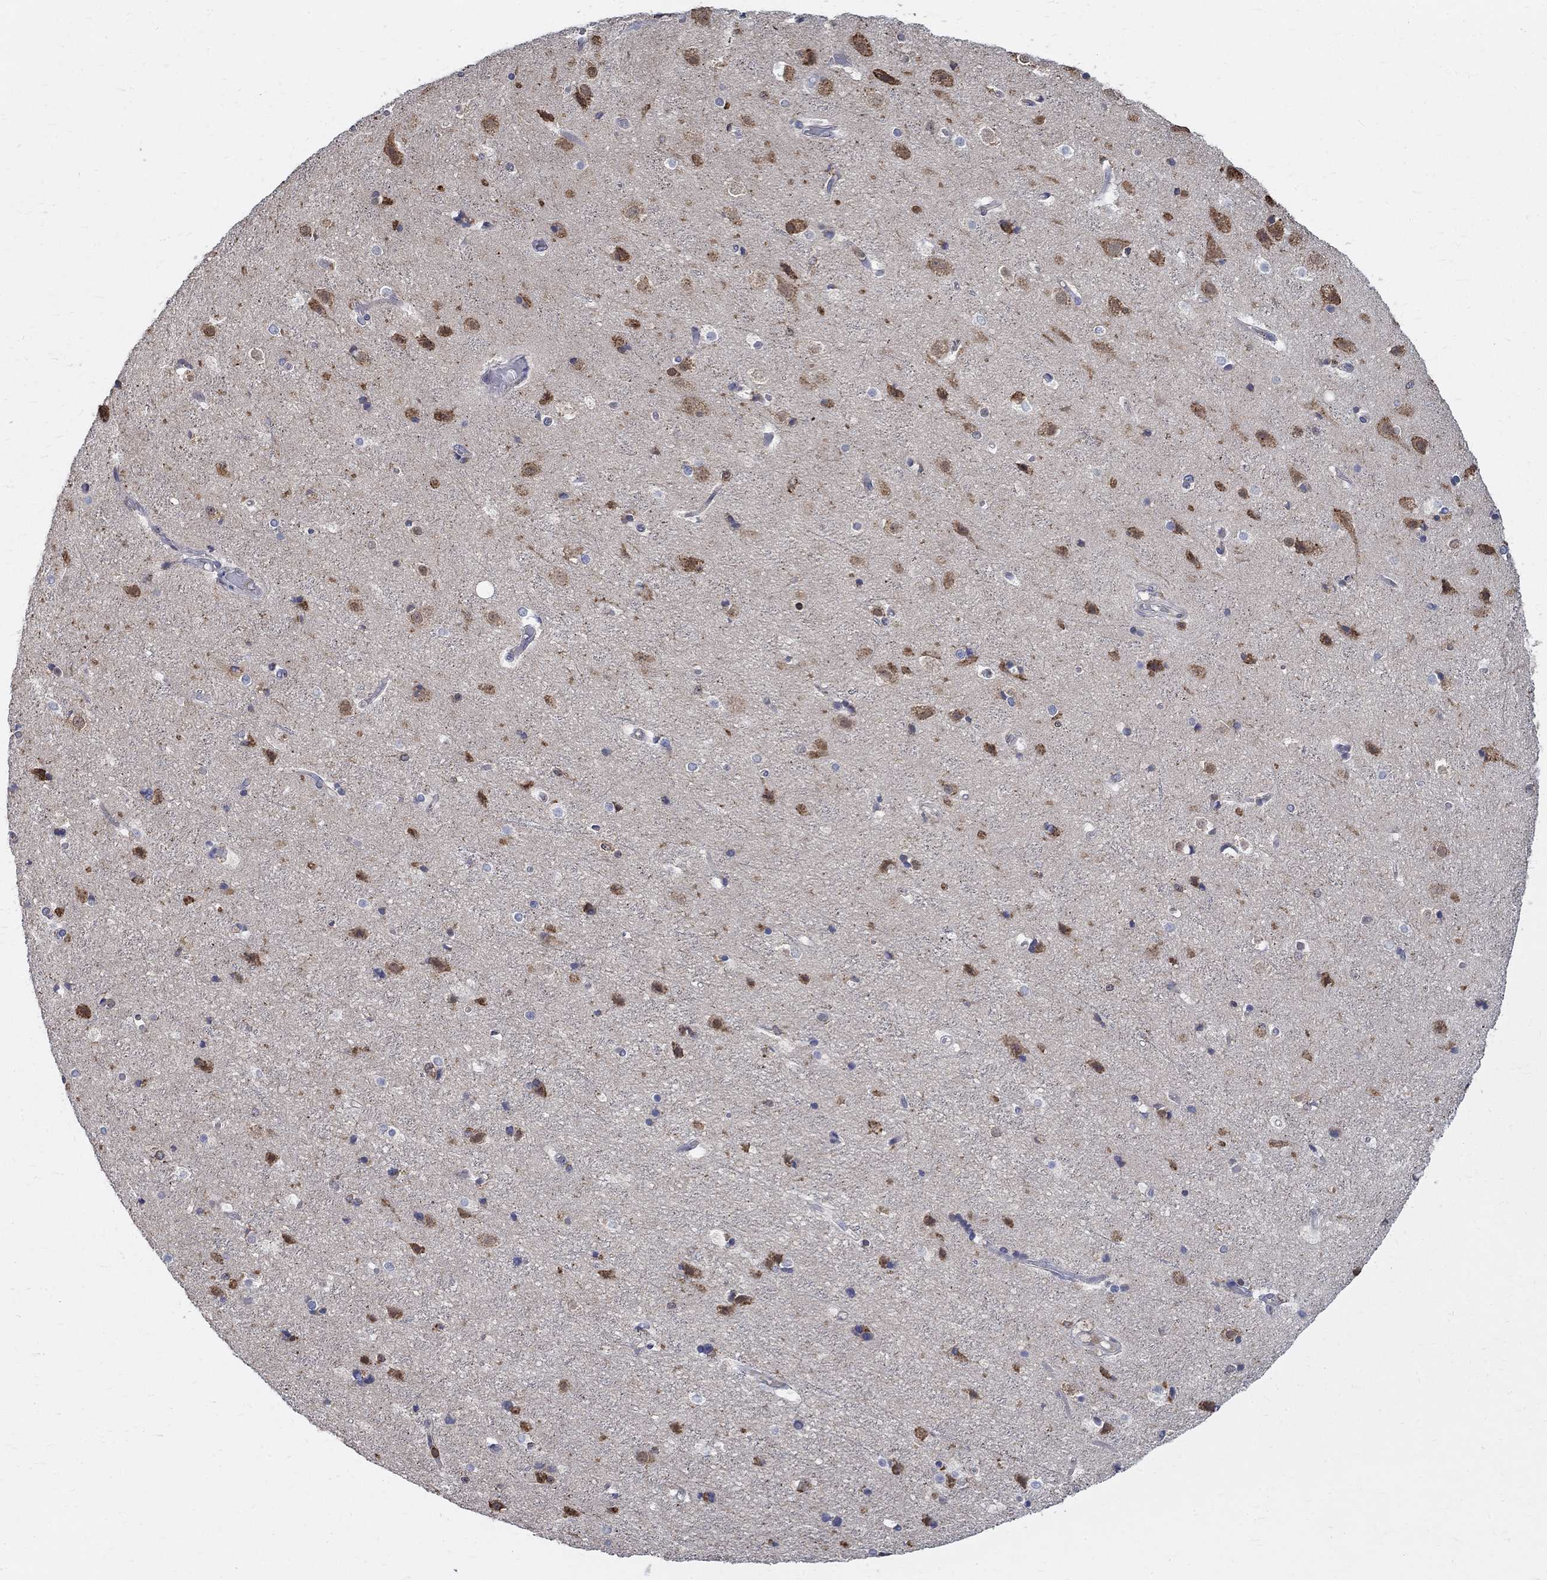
{"staining": {"intensity": "negative", "quantity": "none", "location": "none"}, "tissue": "cerebral cortex", "cell_type": "Endothelial cells", "image_type": "normal", "snomed": [{"axis": "morphology", "description": "Normal tissue, NOS"}, {"axis": "topography", "description": "Cerebral cortex"}], "caption": "The micrograph exhibits no staining of endothelial cells in unremarkable cerebral cortex. Nuclei are stained in blue.", "gene": "AGAP2", "patient": {"sex": "female", "age": 52}}